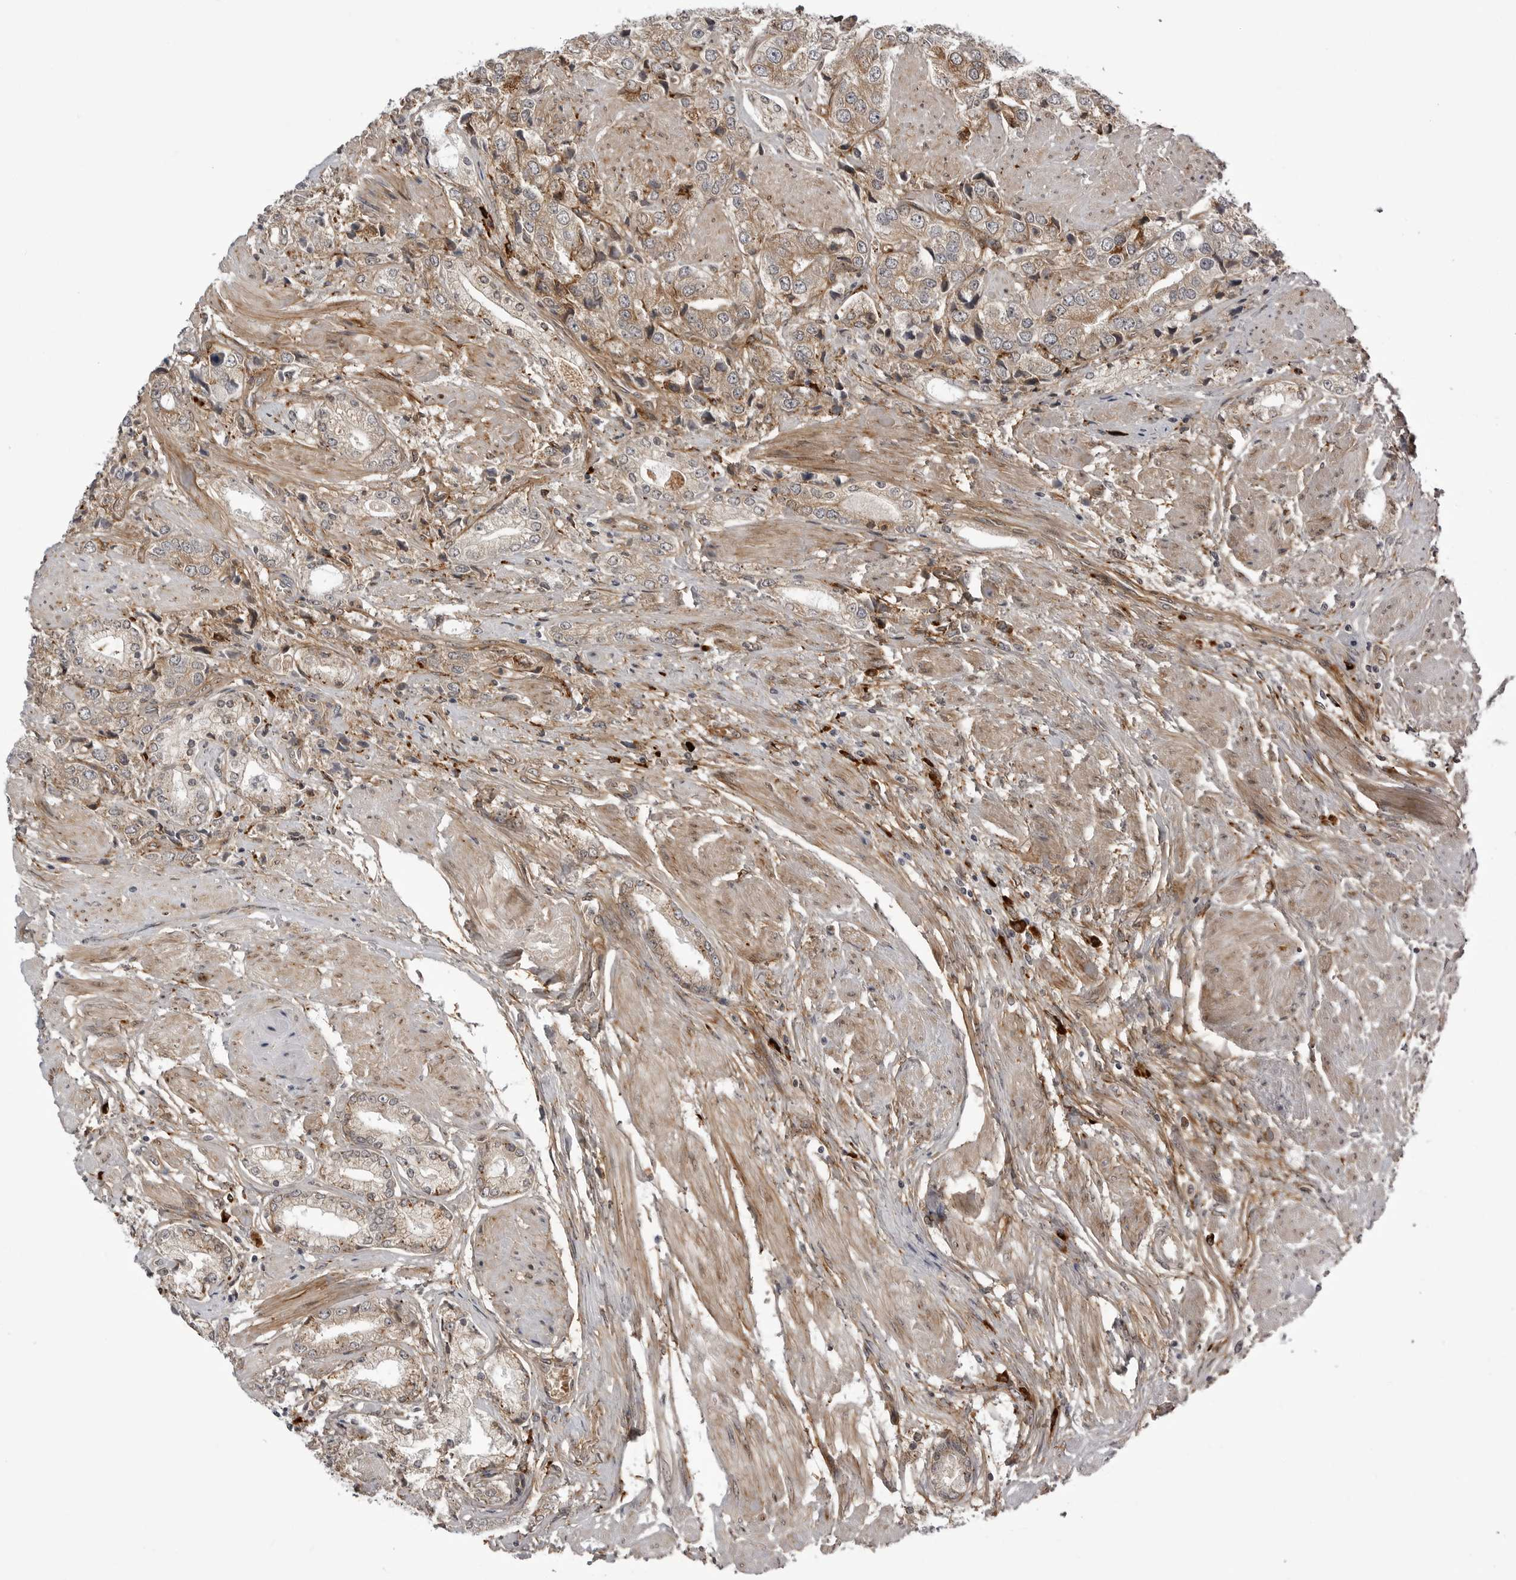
{"staining": {"intensity": "weak", "quantity": "25%-75%", "location": "cytoplasmic/membranous"}, "tissue": "prostate cancer", "cell_type": "Tumor cells", "image_type": "cancer", "snomed": [{"axis": "morphology", "description": "Adenocarcinoma, High grade"}, {"axis": "topography", "description": "Prostate"}], "caption": "Prostate high-grade adenocarcinoma was stained to show a protein in brown. There is low levels of weak cytoplasmic/membranous staining in approximately 25%-75% of tumor cells. Nuclei are stained in blue.", "gene": "ARL5A", "patient": {"sex": "male", "age": 50}}